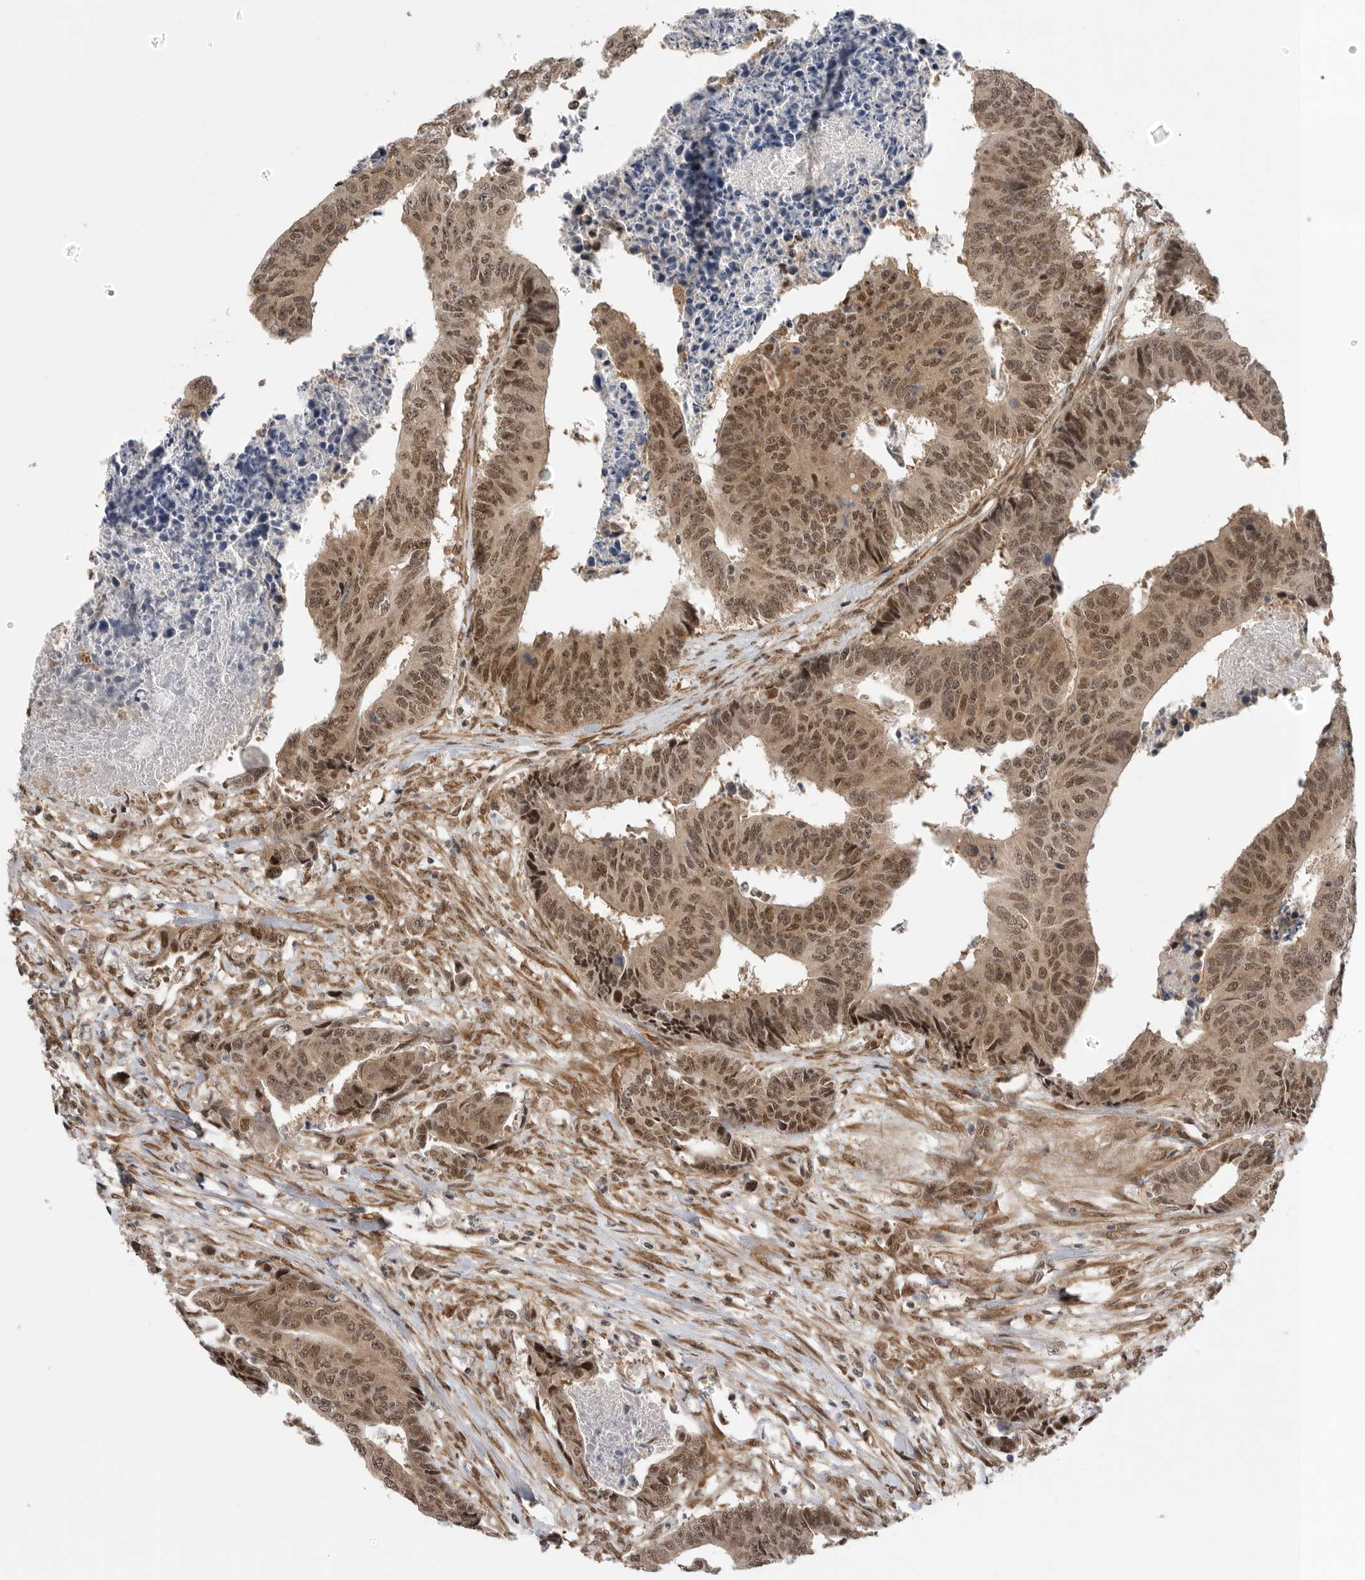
{"staining": {"intensity": "moderate", "quantity": ">75%", "location": "cytoplasmic/membranous,nuclear"}, "tissue": "colorectal cancer", "cell_type": "Tumor cells", "image_type": "cancer", "snomed": [{"axis": "morphology", "description": "Adenocarcinoma, NOS"}, {"axis": "topography", "description": "Rectum"}], "caption": "Immunohistochemical staining of colorectal adenocarcinoma reveals medium levels of moderate cytoplasmic/membranous and nuclear protein positivity in approximately >75% of tumor cells.", "gene": "VPS50", "patient": {"sex": "male", "age": 84}}